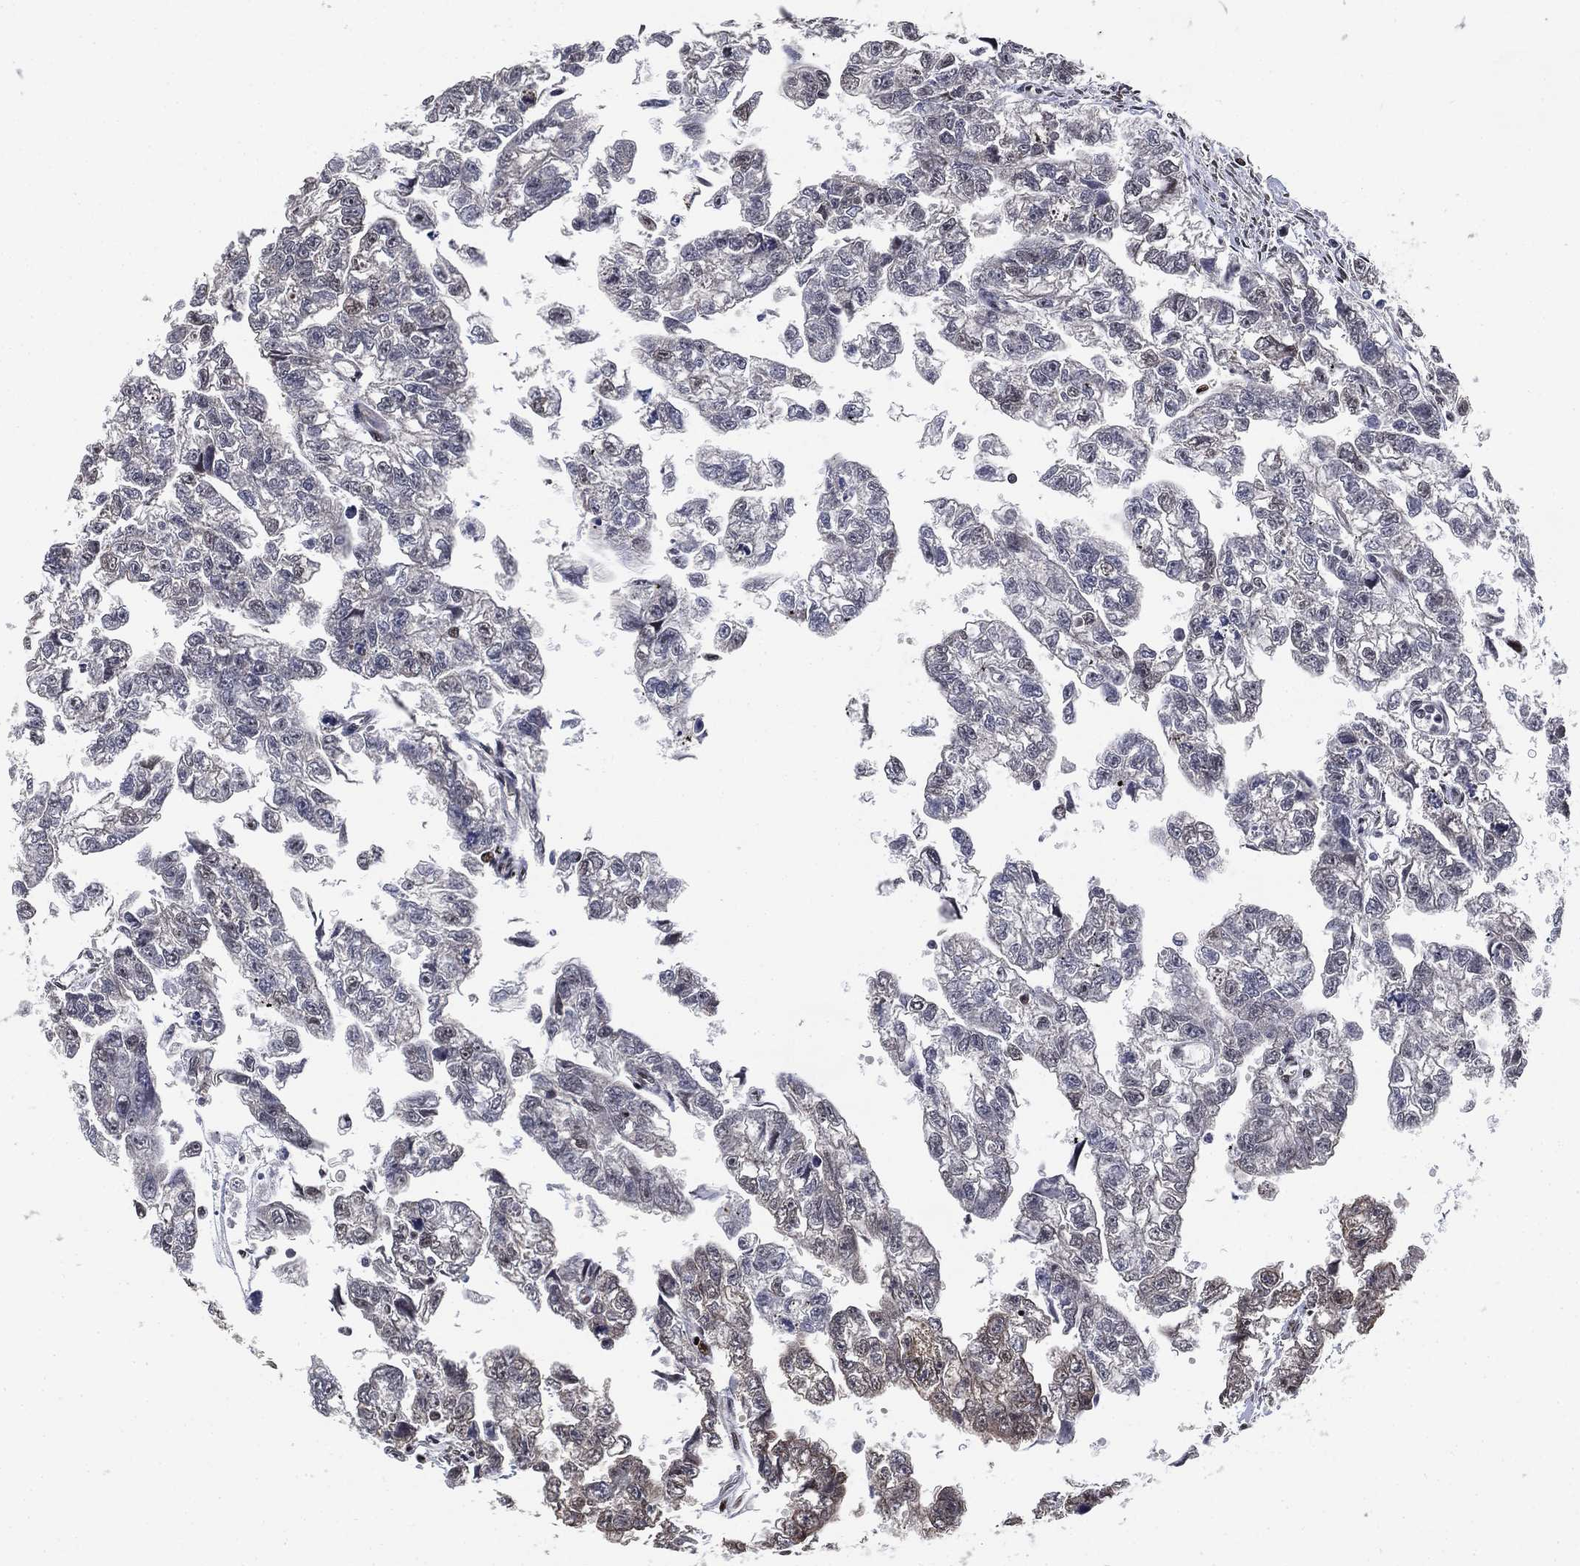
{"staining": {"intensity": "negative", "quantity": "none", "location": "none"}, "tissue": "testis cancer", "cell_type": "Tumor cells", "image_type": "cancer", "snomed": [{"axis": "morphology", "description": "Carcinoma, Embryonal, NOS"}, {"axis": "morphology", "description": "Teratoma, malignant, NOS"}, {"axis": "topography", "description": "Testis"}], "caption": "Micrograph shows no protein positivity in tumor cells of testis malignant teratoma tissue. Brightfield microscopy of immunohistochemistry (IHC) stained with DAB (3,3'-diaminobenzidine) (brown) and hematoxylin (blue), captured at high magnification.", "gene": "ZSCAN30", "patient": {"sex": "male", "age": 44}}